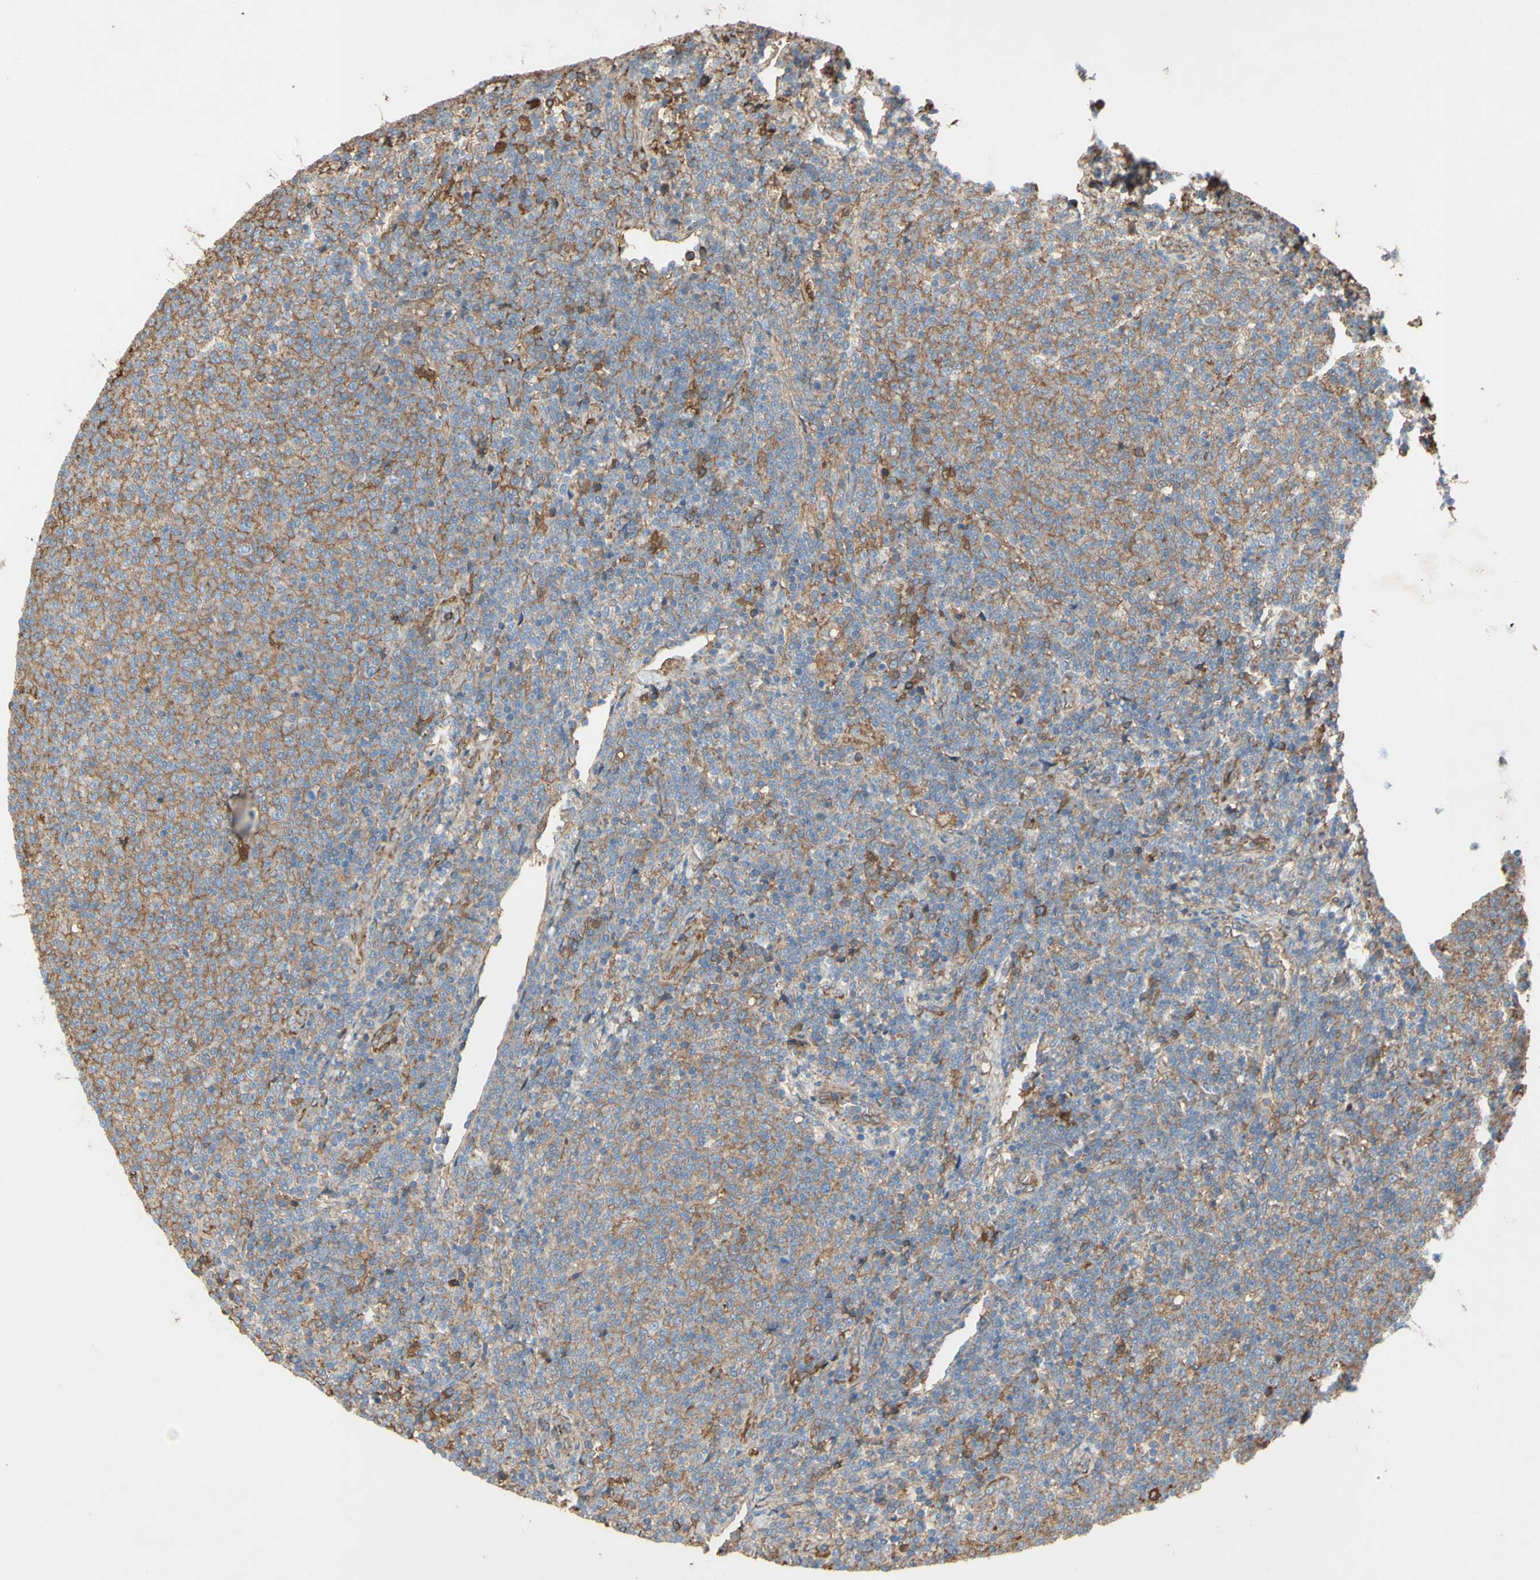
{"staining": {"intensity": "moderate", "quantity": "25%-75%", "location": "cytoplasmic/membranous"}, "tissue": "lymphoma", "cell_type": "Tumor cells", "image_type": "cancer", "snomed": [{"axis": "morphology", "description": "Malignant lymphoma, non-Hodgkin's type, Low grade"}, {"axis": "topography", "description": "Lymph node"}], "caption": "Lymphoma was stained to show a protein in brown. There is medium levels of moderate cytoplasmic/membranous positivity in about 25%-75% of tumor cells.", "gene": "TIMP2", "patient": {"sex": "male", "age": 66}}